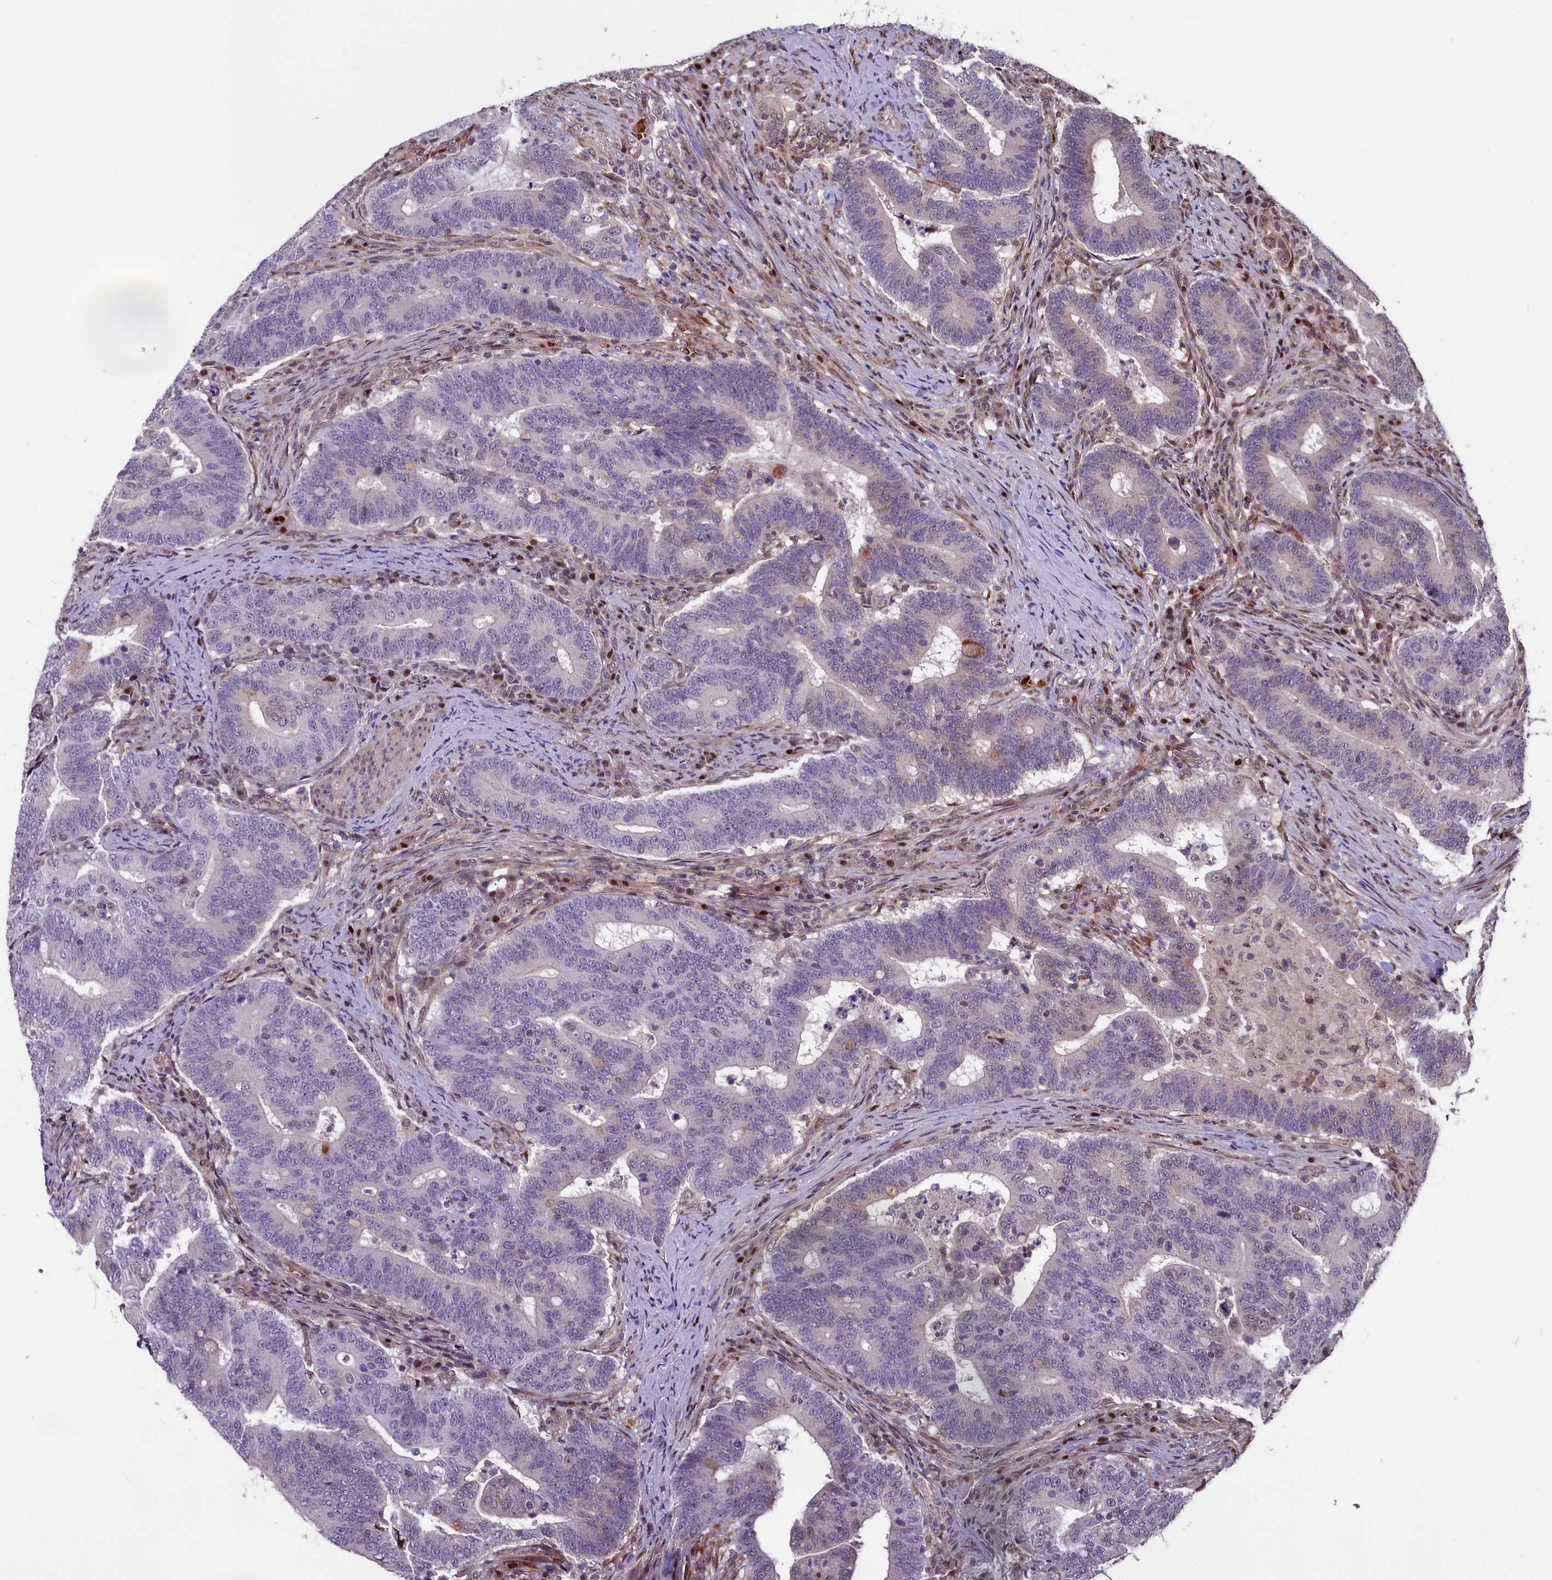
{"staining": {"intensity": "negative", "quantity": "none", "location": "none"}, "tissue": "colorectal cancer", "cell_type": "Tumor cells", "image_type": "cancer", "snomed": [{"axis": "morphology", "description": "Adenocarcinoma, NOS"}, {"axis": "topography", "description": "Colon"}], "caption": "Immunohistochemistry histopathology image of neoplastic tissue: adenocarcinoma (colorectal) stained with DAB exhibits no significant protein positivity in tumor cells.", "gene": "SHFL", "patient": {"sex": "female", "age": 66}}